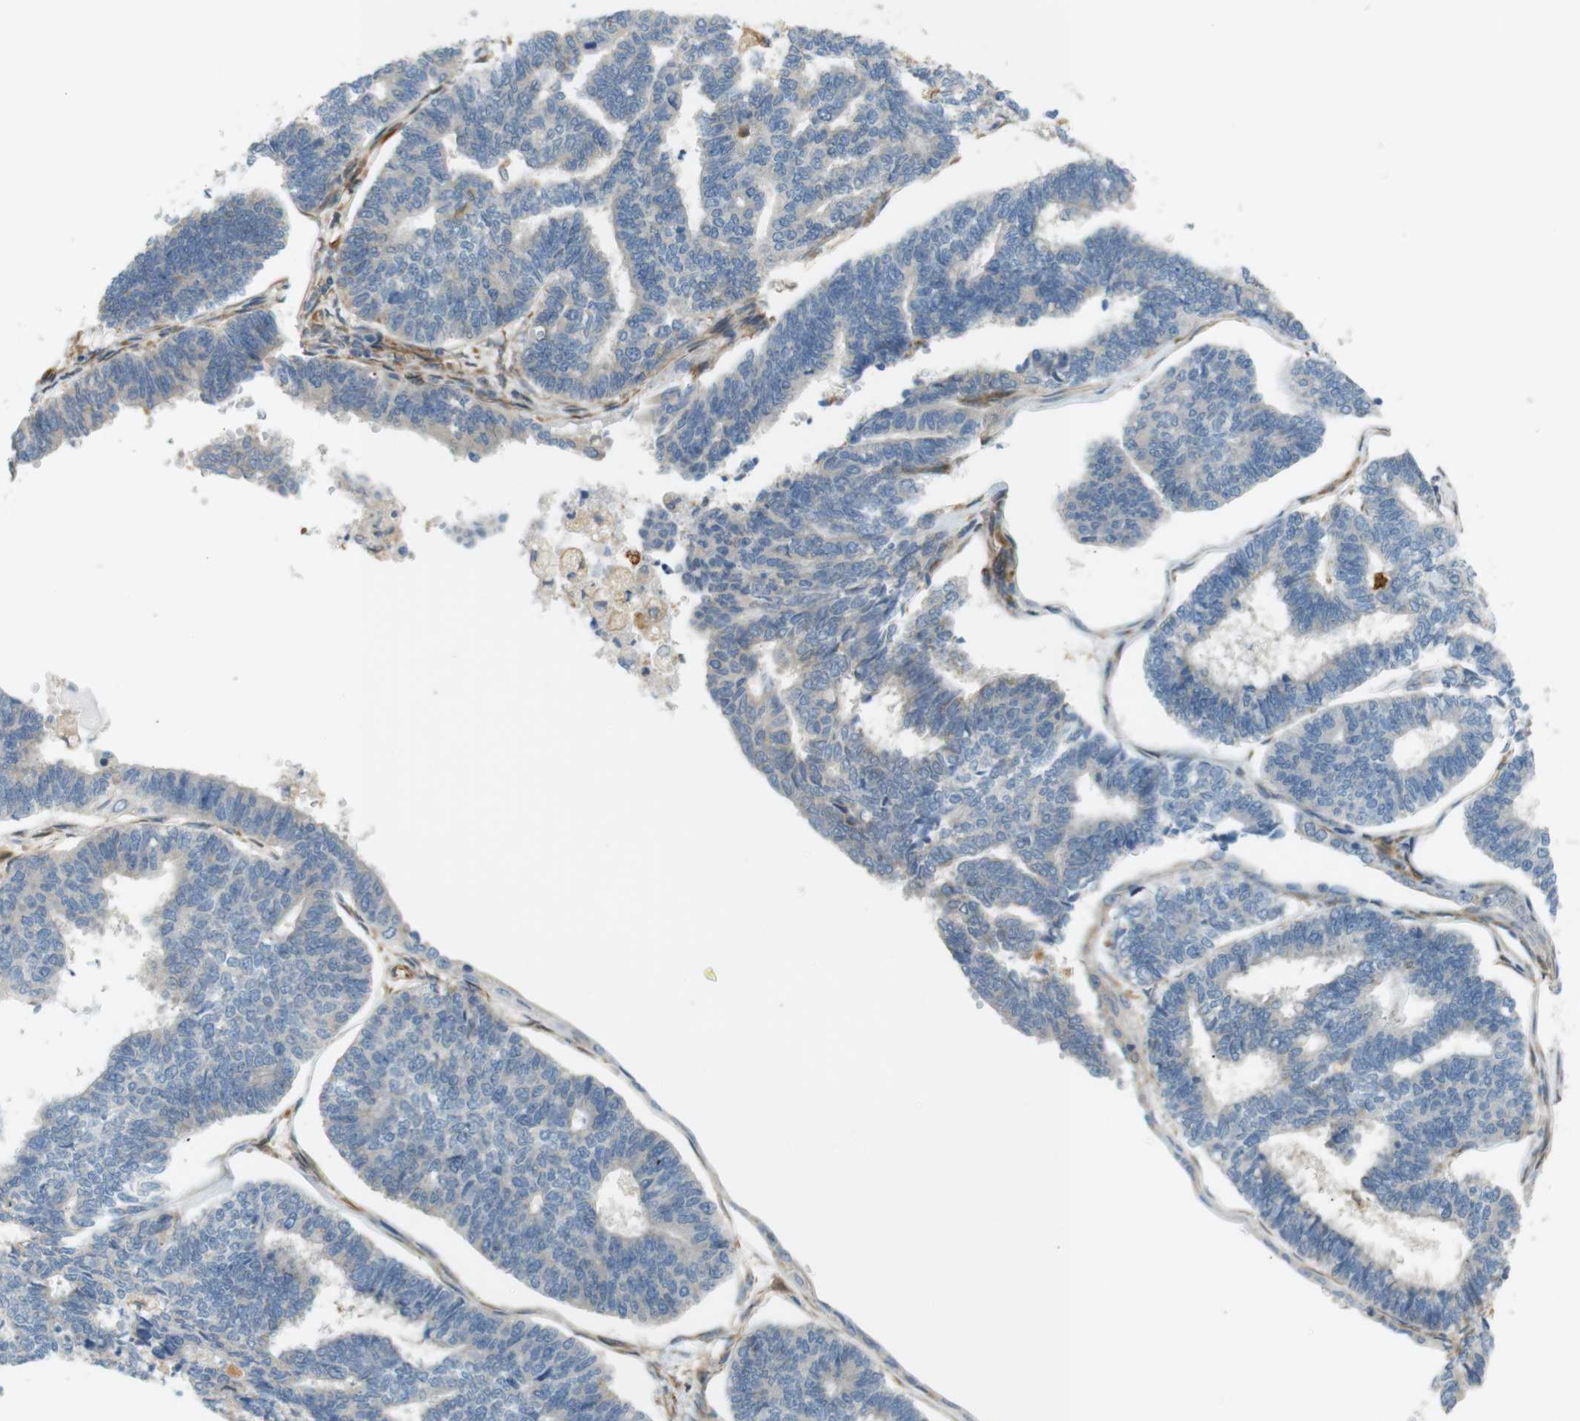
{"staining": {"intensity": "moderate", "quantity": "<25%", "location": "cytoplasmic/membranous"}, "tissue": "endometrial cancer", "cell_type": "Tumor cells", "image_type": "cancer", "snomed": [{"axis": "morphology", "description": "Adenocarcinoma, NOS"}, {"axis": "topography", "description": "Endometrium"}], "caption": "A brown stain highlights moderate cytoplasmic/membranous positivity of a protein in endometrial cancer (adenocarcinoma) tumor cells. (Stains: DAB in brown, nuclei in blue, Microscopy: brightfield microscopy at high magnification).", "gene": "CYTH3", "patient": {"sex": "female", "age": 70}}